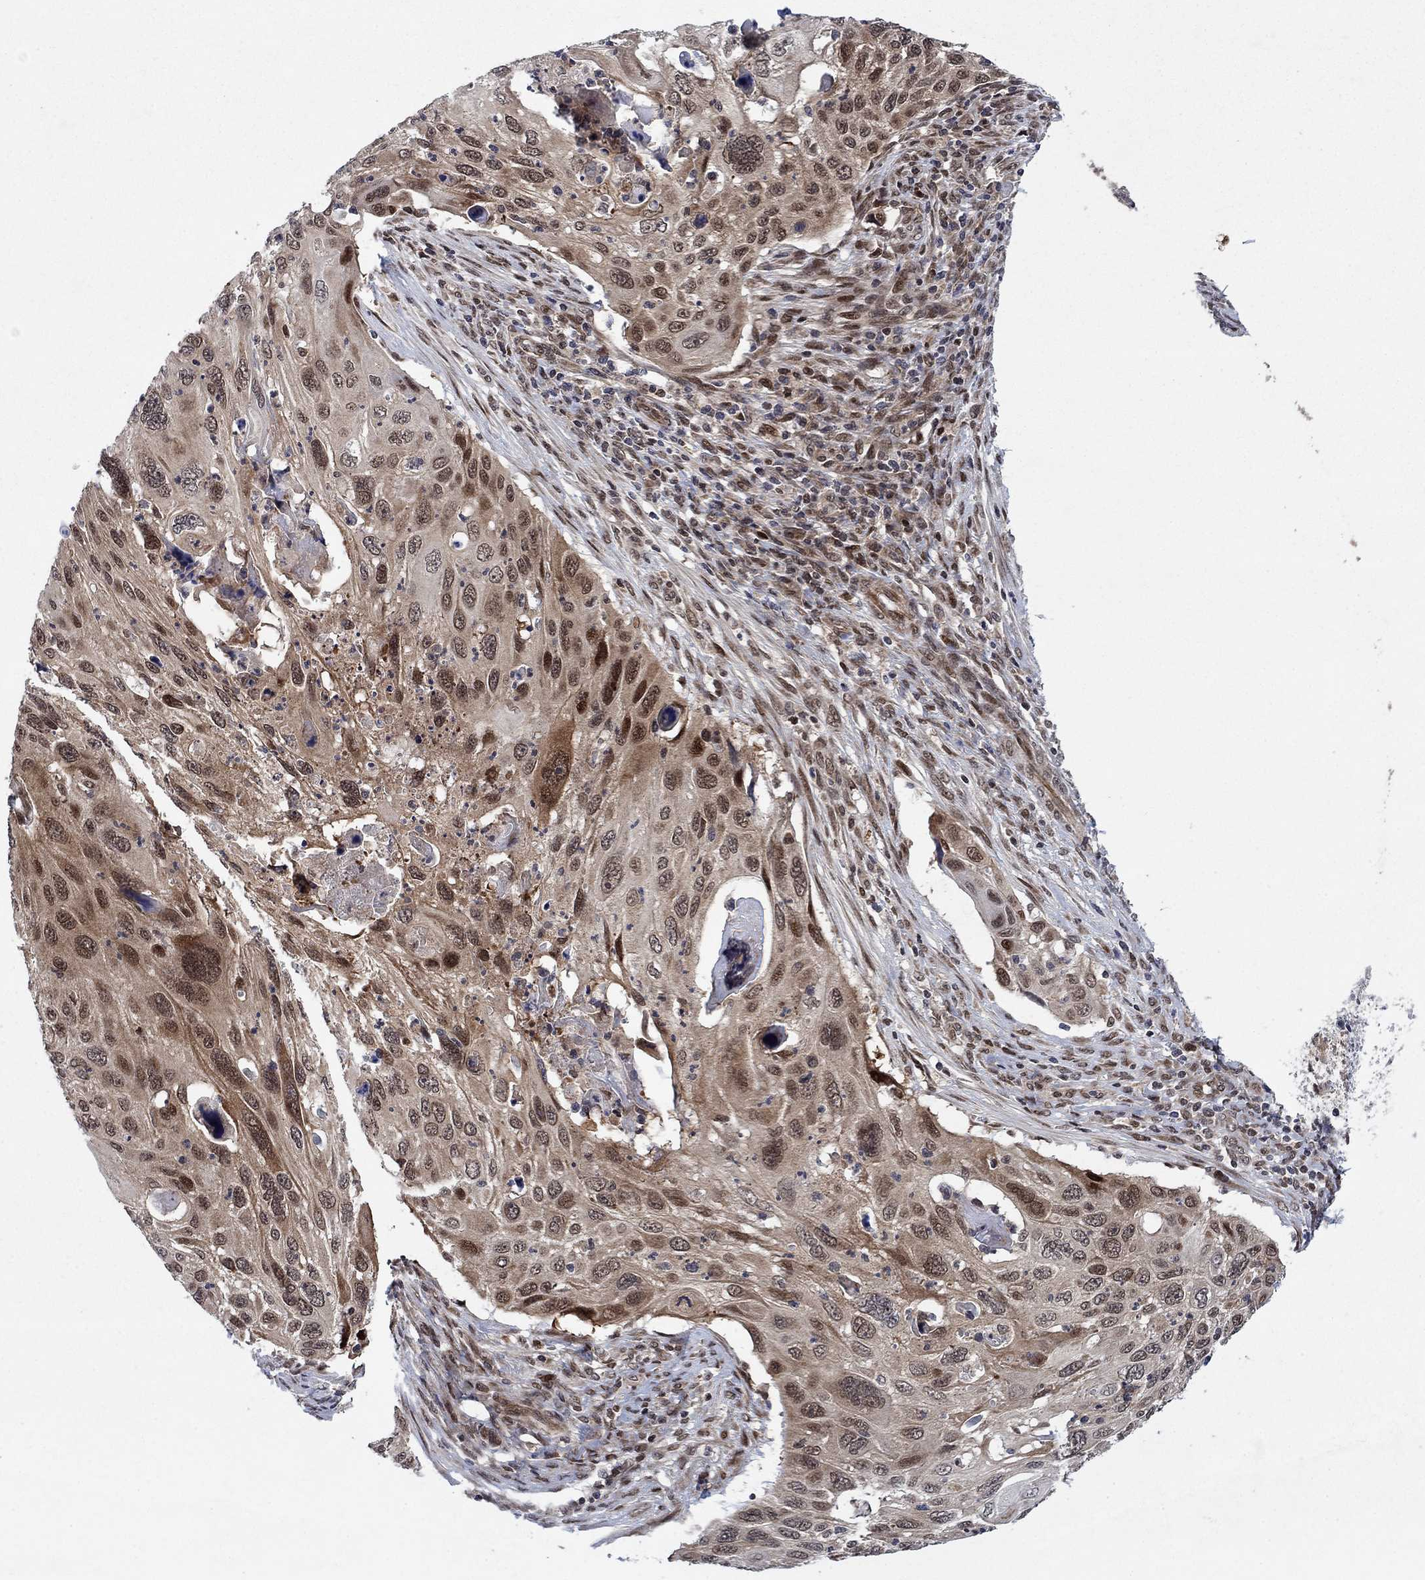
{"staining": {"intensity": "strong", "quantity": "25%-75%", "location": "cytoplasmic/membranous,nuclear"}, "tissue": "cervical cancer", "cell_type": "Tumor cells", "image_type": "cancer", "snomed": [{"axis": "morphology", "description": "Squamous cell carcinoma, NOS"}, {"axis": "topography", "description": "Cervix"}], "caption": "Brown immunohistochemical staining in cervical cancer demonstrates strong cytoplasmic/membranous and nuclear expression in approximately 25%-75% of tumor cells. (Brightfield microscopy of DAB IHC at high magnification).", "gene": "PRICKLE4", "patient": {"sex": "female", "age": 70}}